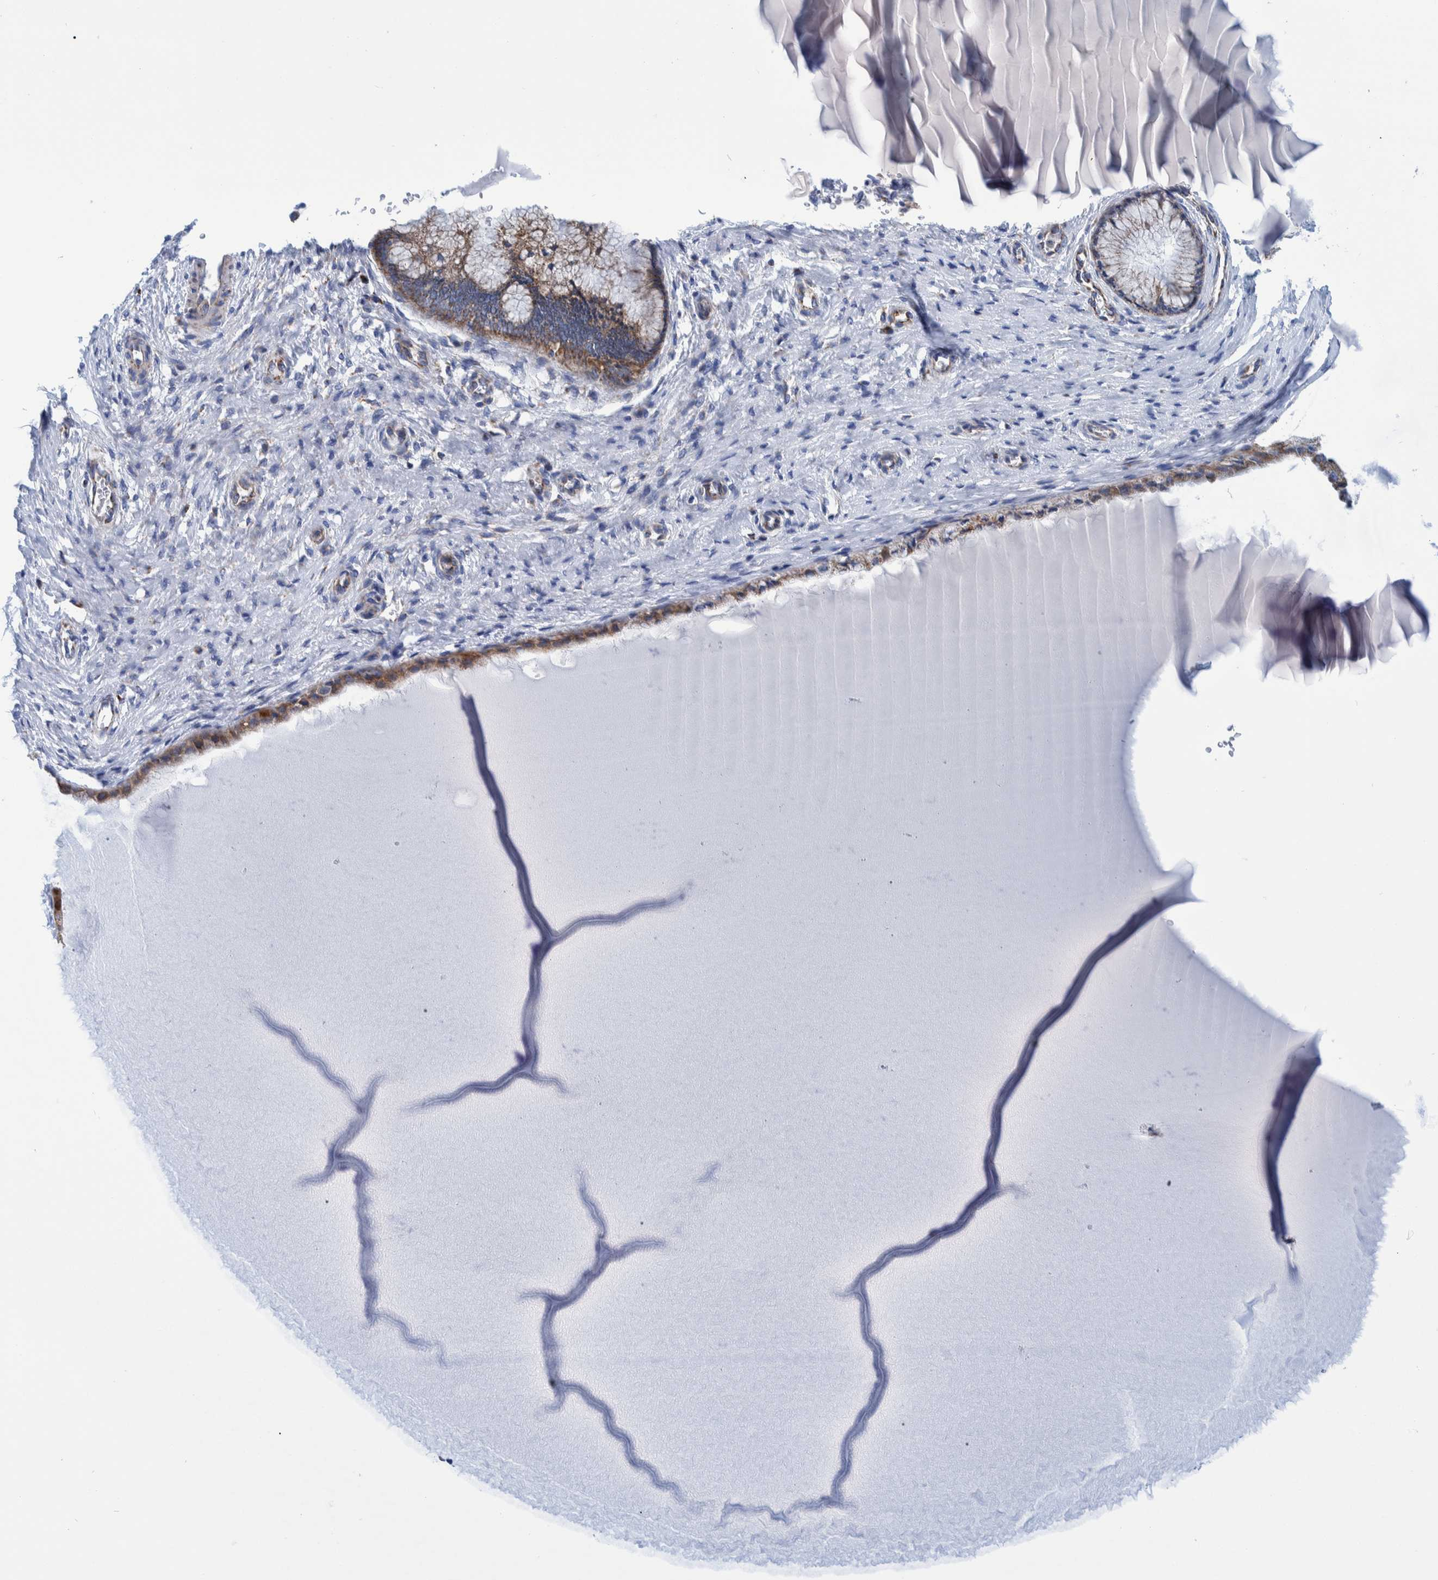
{"staining": {"intensity": "moderate", "quantity": ">75%", "location": "cytoplasmic/membranous"}, "tissue": "cervix", "cell_type": "Glandular cells", "image_type": "normal", "snomed": [{"axis": "morphology", "description": "Normal tissue, NOS"}, {"axis": "topography", "description": "Cervix"}], "caption": "Moderate cytoplasmic/membranous positivity for a protein is seen in about >75% of glandular cells of normal cervix using IHC.", "gene": "BZW2", "patient": {"sex": "female", "age": 55}}